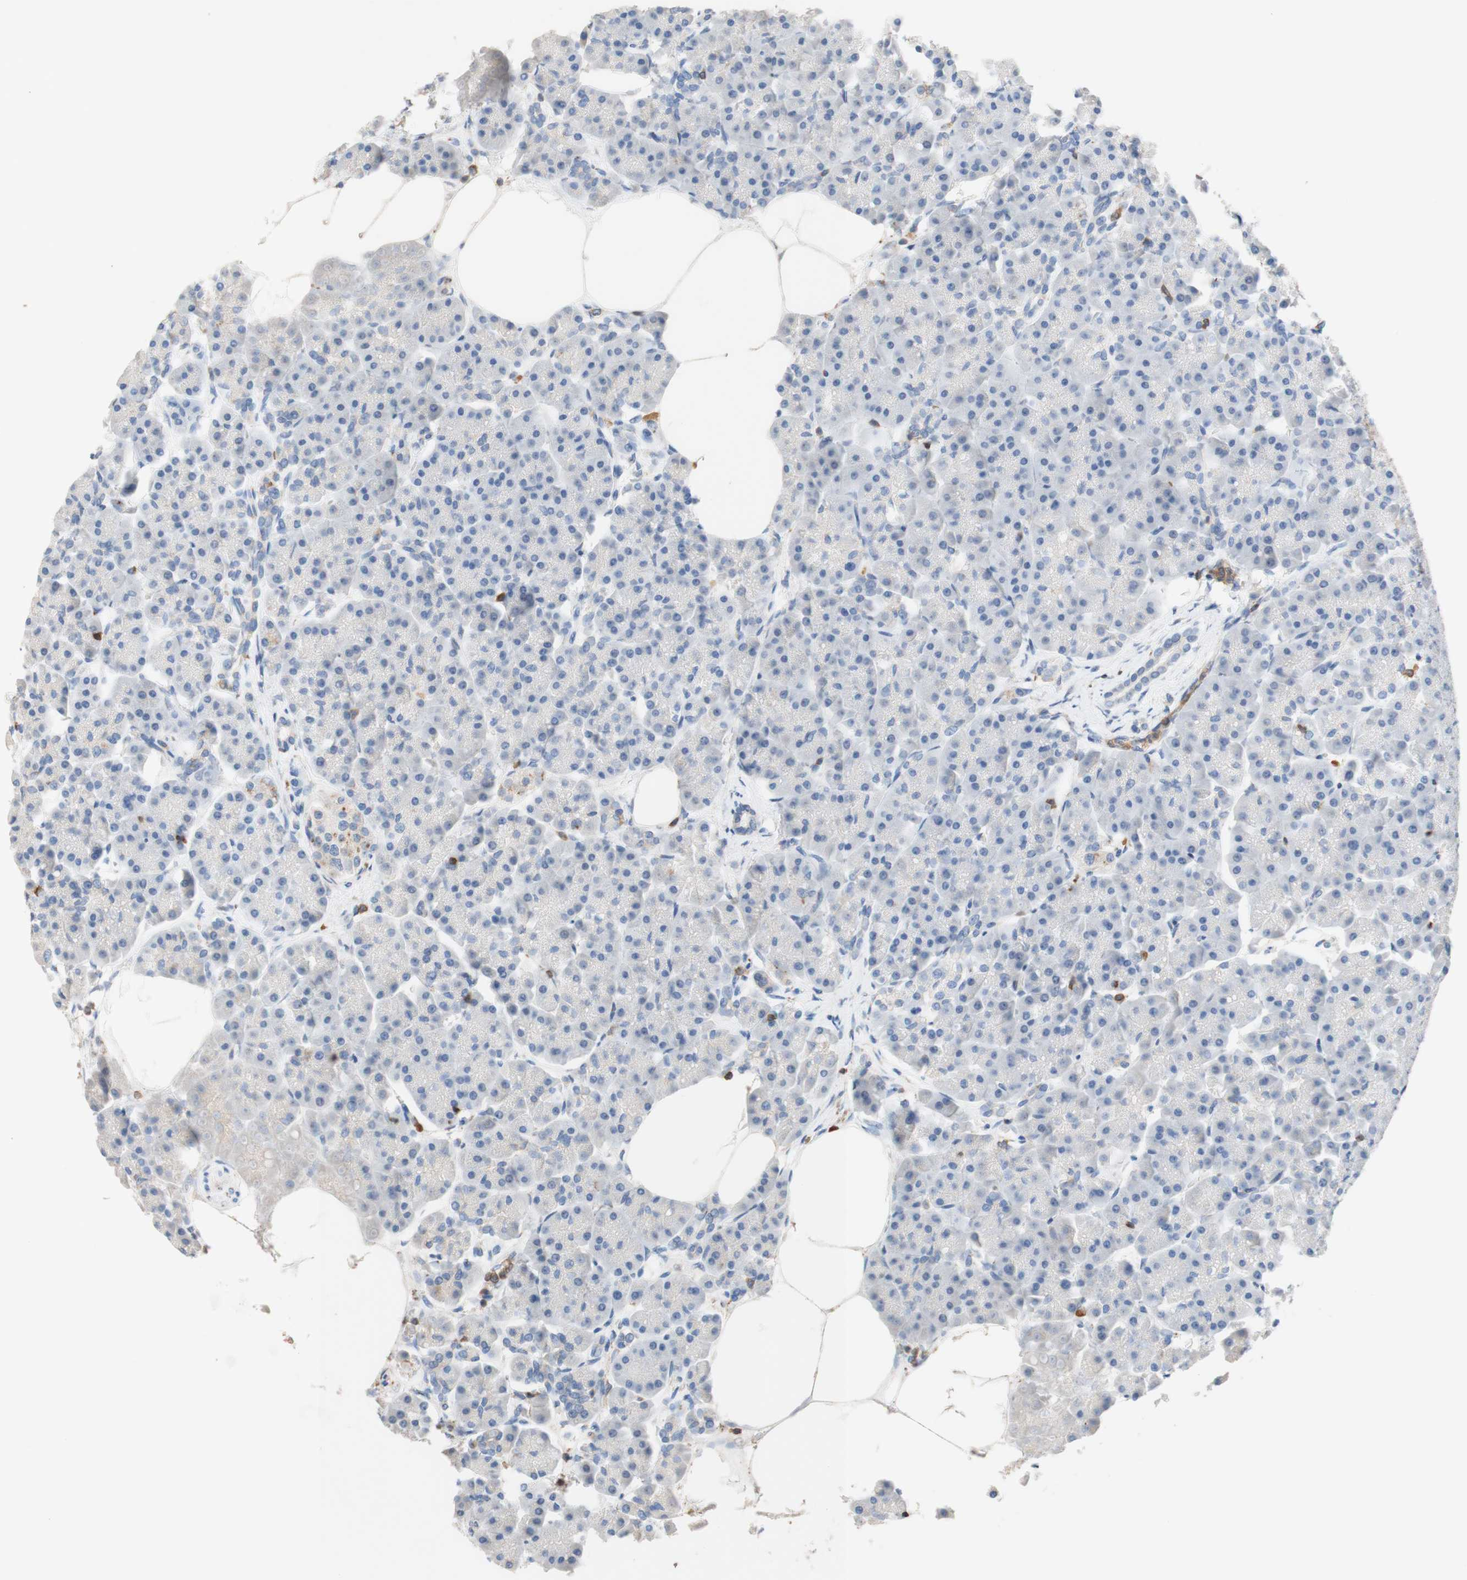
{"staining": {"intensity": "negative", "quantity": "none", "location": "none"}, "tissue": "pancreas", "cell_type": "Exocrine glandular cells", "image_type": "normal", "snomed": [{"axis": "morphology", "description": "Normal tissue, NOS"}, {"axis": "topography", "description": "Pancreas"}], "caption": "There is no significant staining in exocrine glandular cells of pancreas. (DAB immunohistochemistry (IHC) visualized using brightfield microscopy, high magnification).", "gene": "SPINK6", "patient": {"sex": "female", "age": 70}}